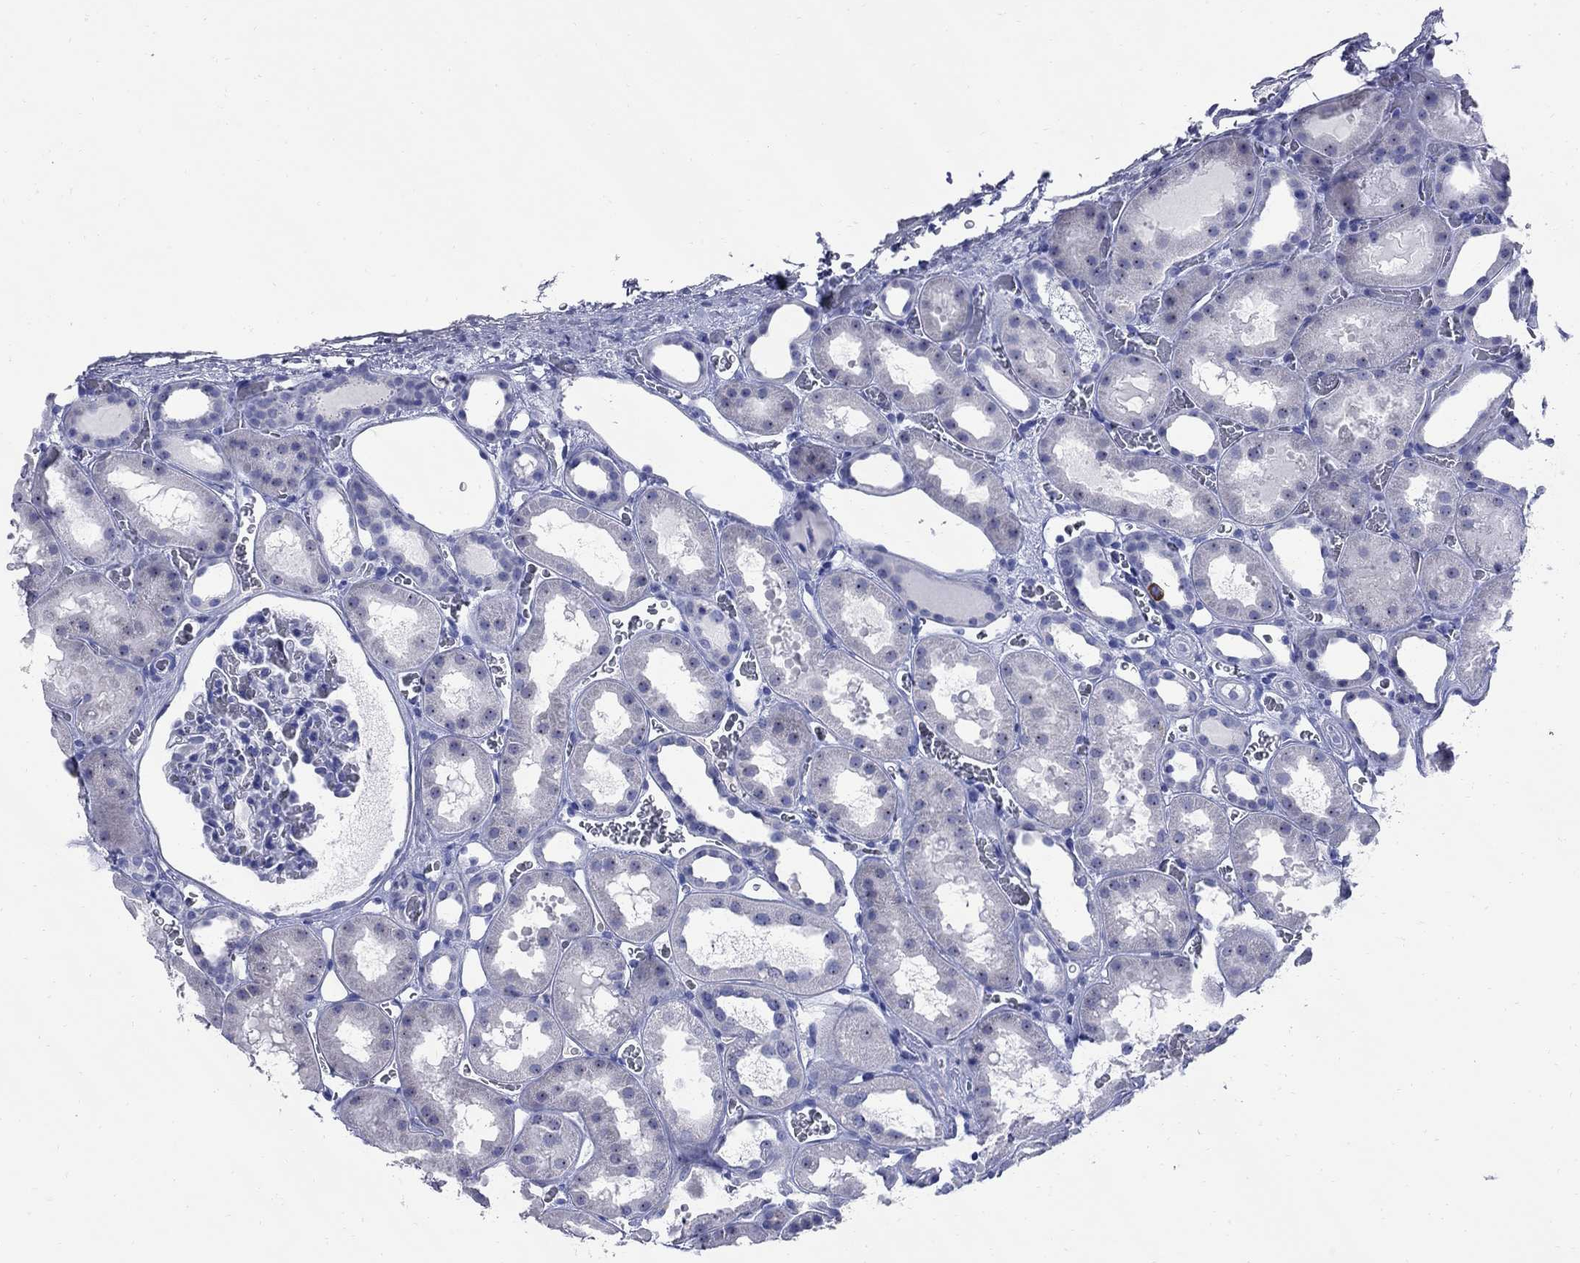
{"staining": {"intensity": "negative", "quantity": "none", "location": "none"}, "tissue": "kidney", "cell_type": "Cells in glomeruli", "image_type": "normal", "snomed": [{"axis": "morphology", "description": "Normal tissue, NOS"}, {"axis": "topography", "description": "Kidney"}], "caption": "A high-resolution histopathology image shows immunohistochemistry staining of unremarkable kidney, which demonstrates no significant positivity in cells in glomeruli.", "gene": "TACC3", "patient": {"sex": "female", "age": 41}}